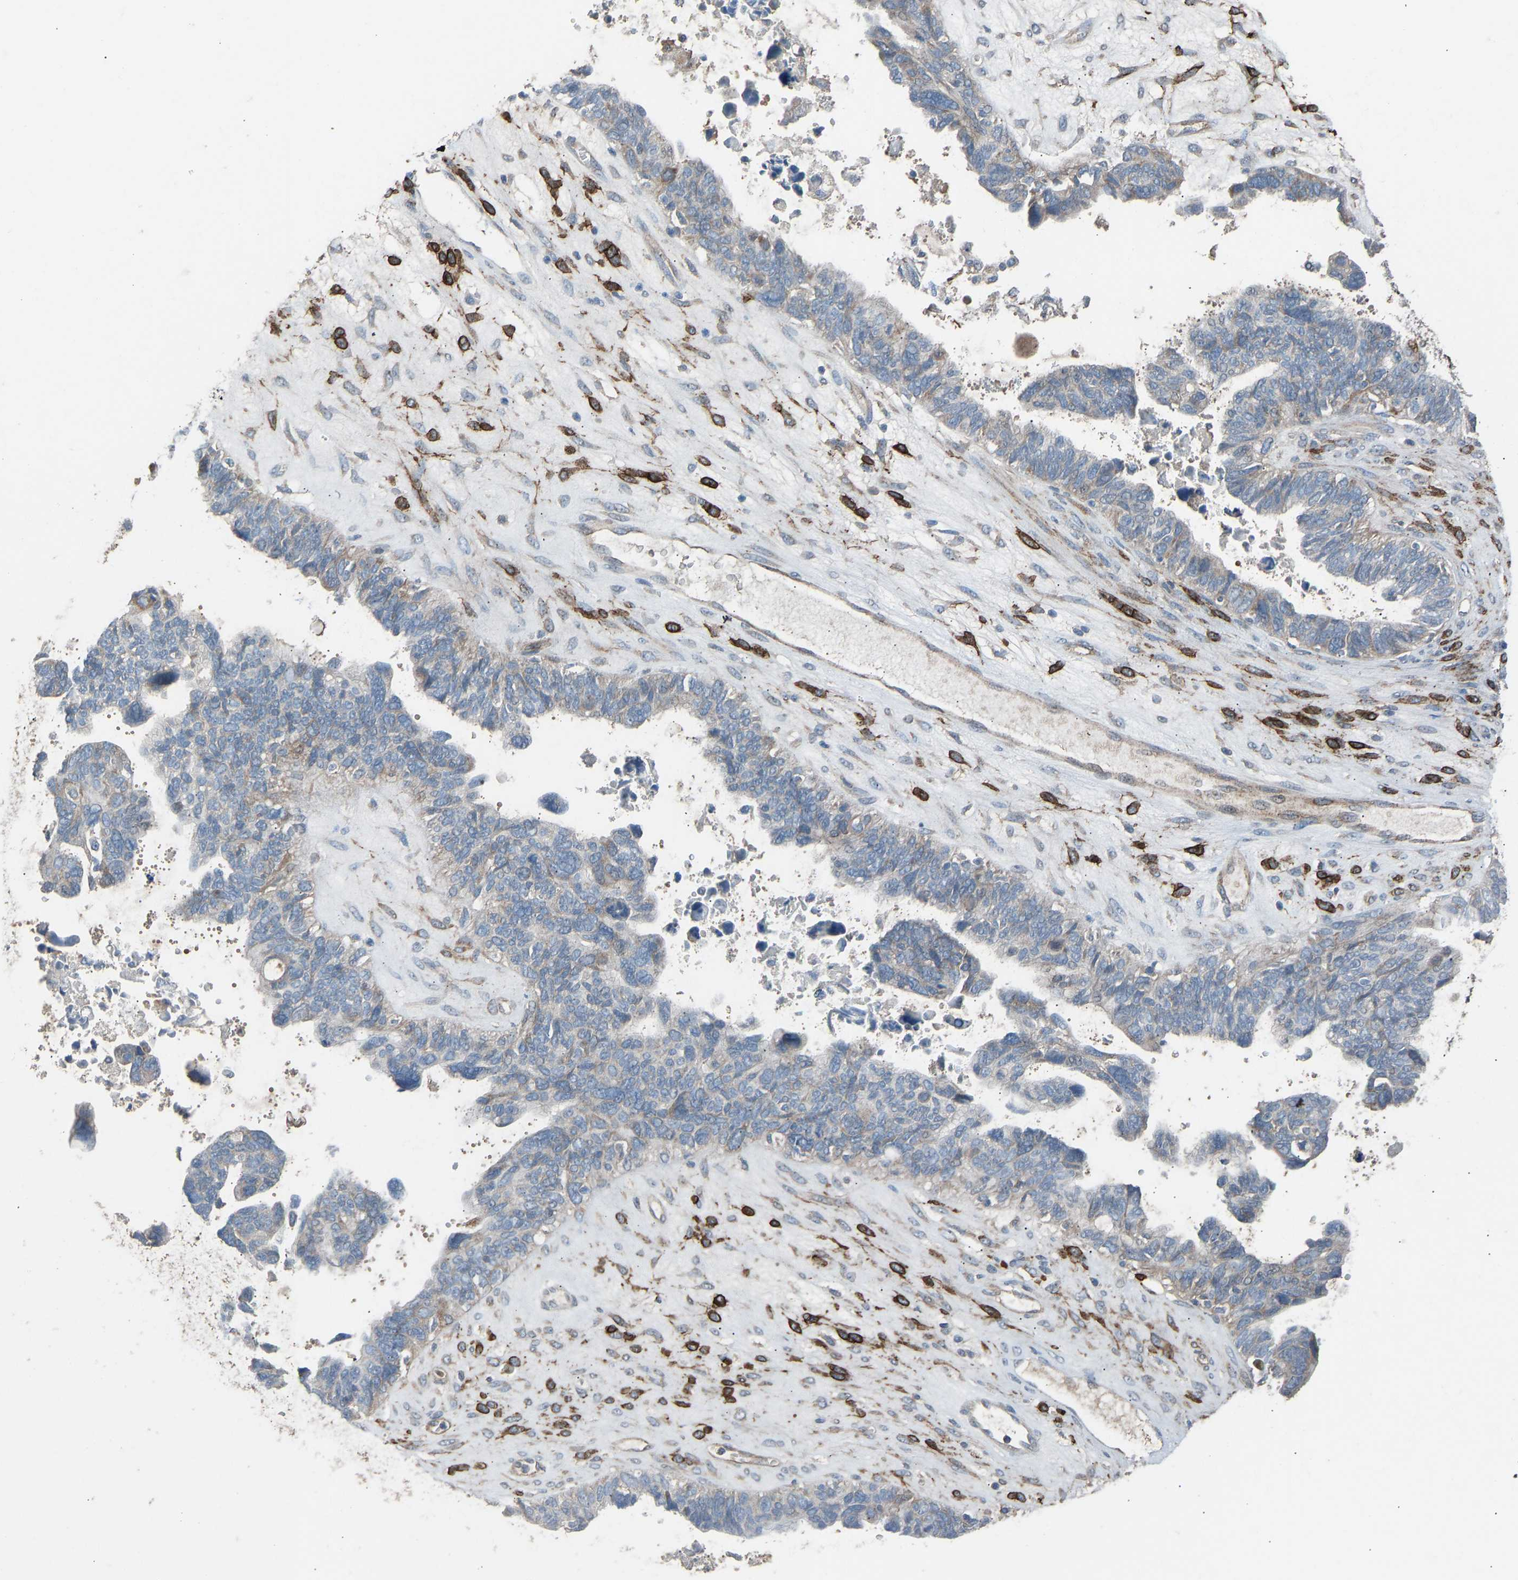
{"staining": {"intensity": "negative", "quantity": "none", "location": "none"}, "tissue": "ovarian cancer", "cell_type": "Tumor cells", "image_type": "cancer", "snomed": [{"axis": "morphology", "description": "Cystadenocarcinoma, serous, NOS"}, {"axis": "topography", "description": "Ovary"}], "caption": "IHC histopathology image of neoplastic tissue: human ovarian cancer stained with DAB (3,3'-diaminobenzidine) demonstrates no significant protein positivity in tumor cells.", "gene": "TGFBR3", "patient": {"sex": "female", "age": 79}}